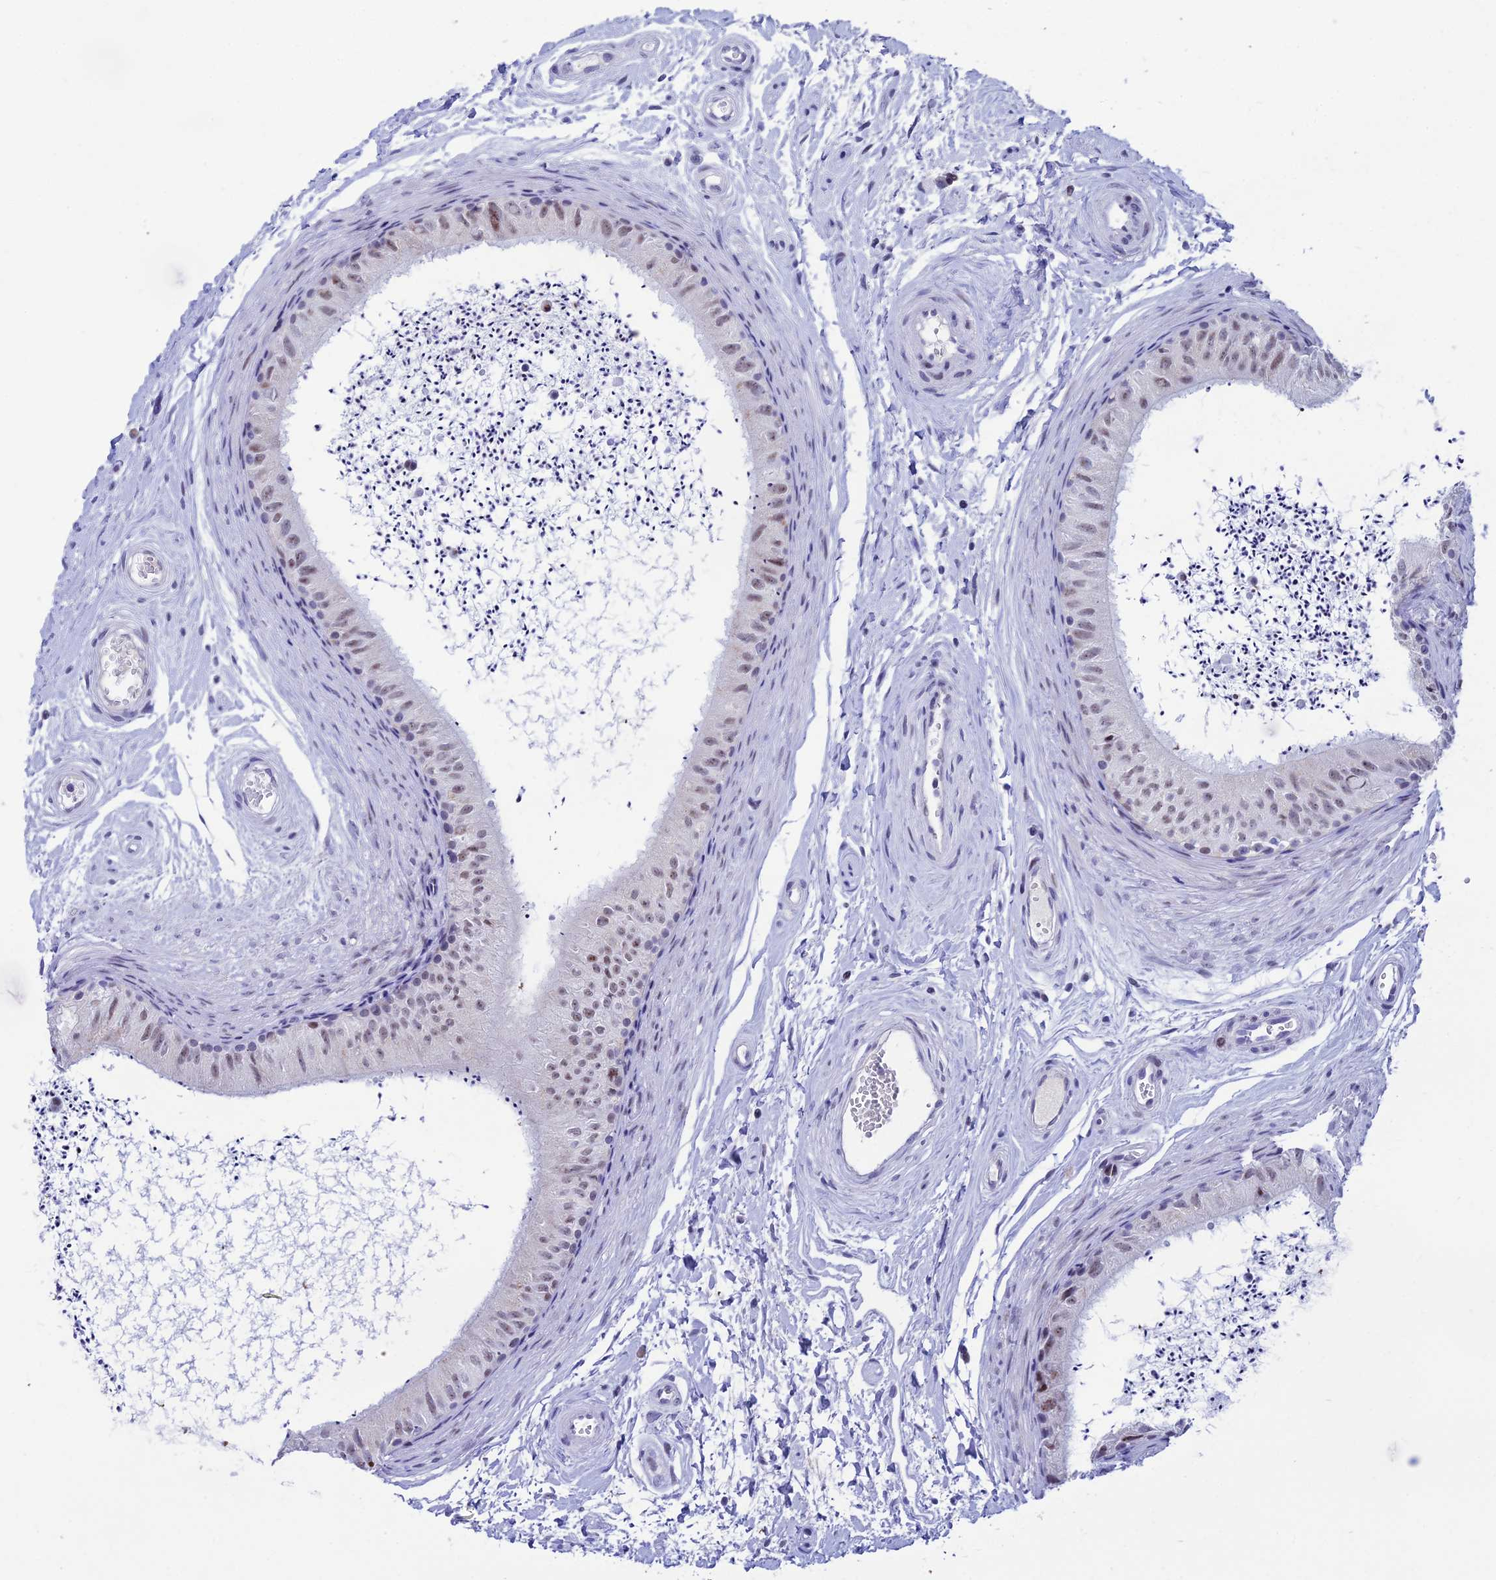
{"staining": {"intensity": "weak", "quantity": "25%-75%", "location": "nuclear"}, "tissue": "epididymis", "cell_type": "Glandular cells", "image_type": "normal", "snomed": [{"axis": "morphology", "description": "Normal tissue, NOS"}, {"axis": "topography", "description": "Epididymis"}], "caption": "Immunohistochemical staining of normal human epididymis shows low levels of weak nuclear staining in about 25%-75% of glandular cells.", "gene": "MFSD2B", "patient": {"sex": "male", "age": 56}}